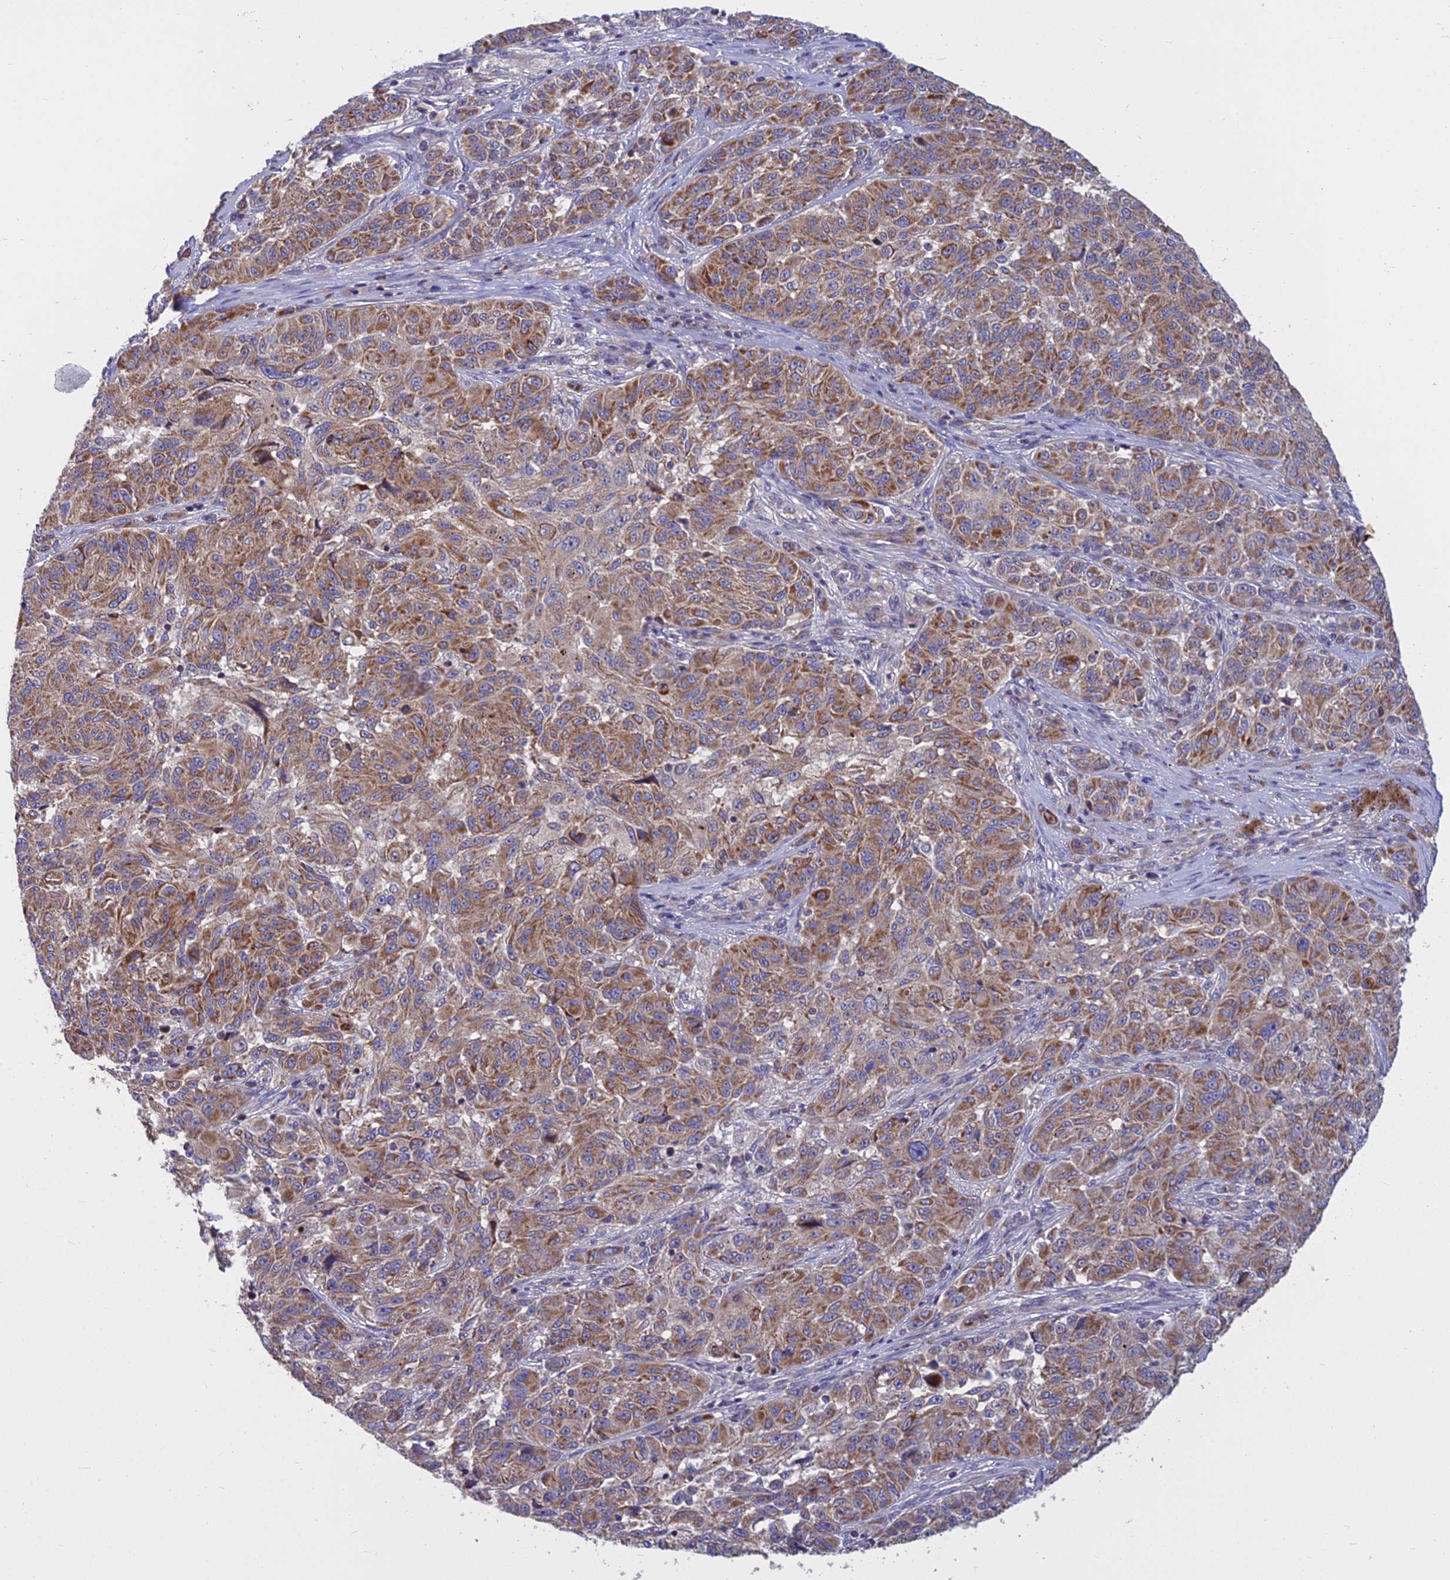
{"staining": {"intensity": "moderate", "quantity": ">75%", "location": "cytoplasmic/membranous"}, "tissue": "melanoma", "cell_type": "Tumor cells", "image_type": "cancer", "snomed": [{"axis": "morphology", "description": "Malignant melanoma, NOS"}, {"axis": "topography", "description": "Skin"}], "caption": "Immunohistochemical staining of melanoma shows medium levels of moderate cytoplasmic/membranous positivity in approximately >75% of tumor cells.", "gene": "COX20", "patient": {"sex": "male", "age": 53}}